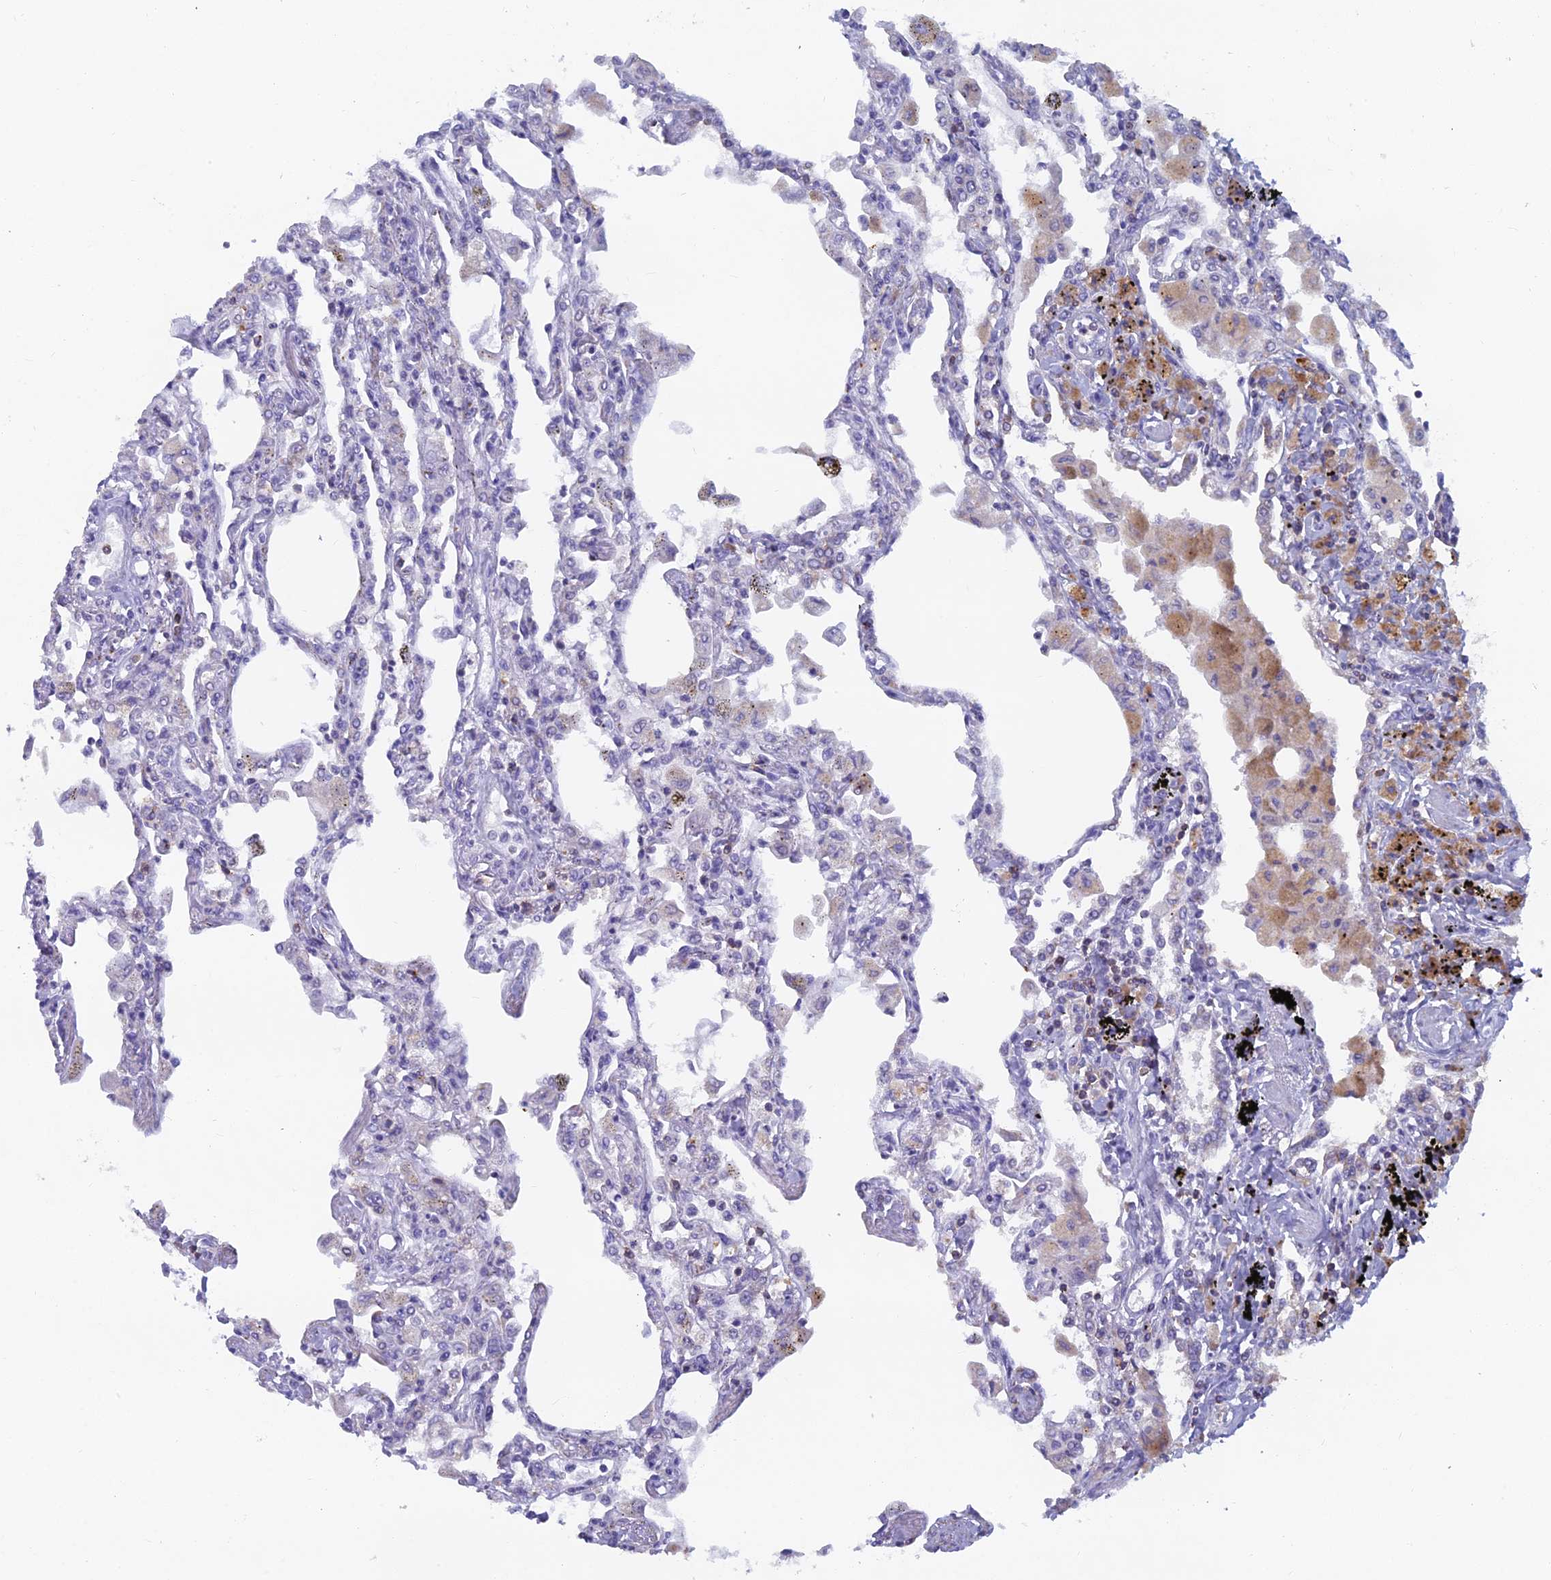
{"staining": {"intensity": "negative", "quantity": "none", "location": "none"}, "tissue": "lung", "cell_type": "Alveolar cells", "image_type": "normal", "snomed": [{"axis": "morphology", "description": "Normal tissue, NOS"}, {"axis": "topography", "description": "Bronchus"}, {"axis": "topography", "description": "Lung"}], "caption": "A micrograph of lung stained for a protein exhibits no brown staining in alveolar cells.", "gene": "ABI3BP", "patient": {"sex": "female", "age": 49}}